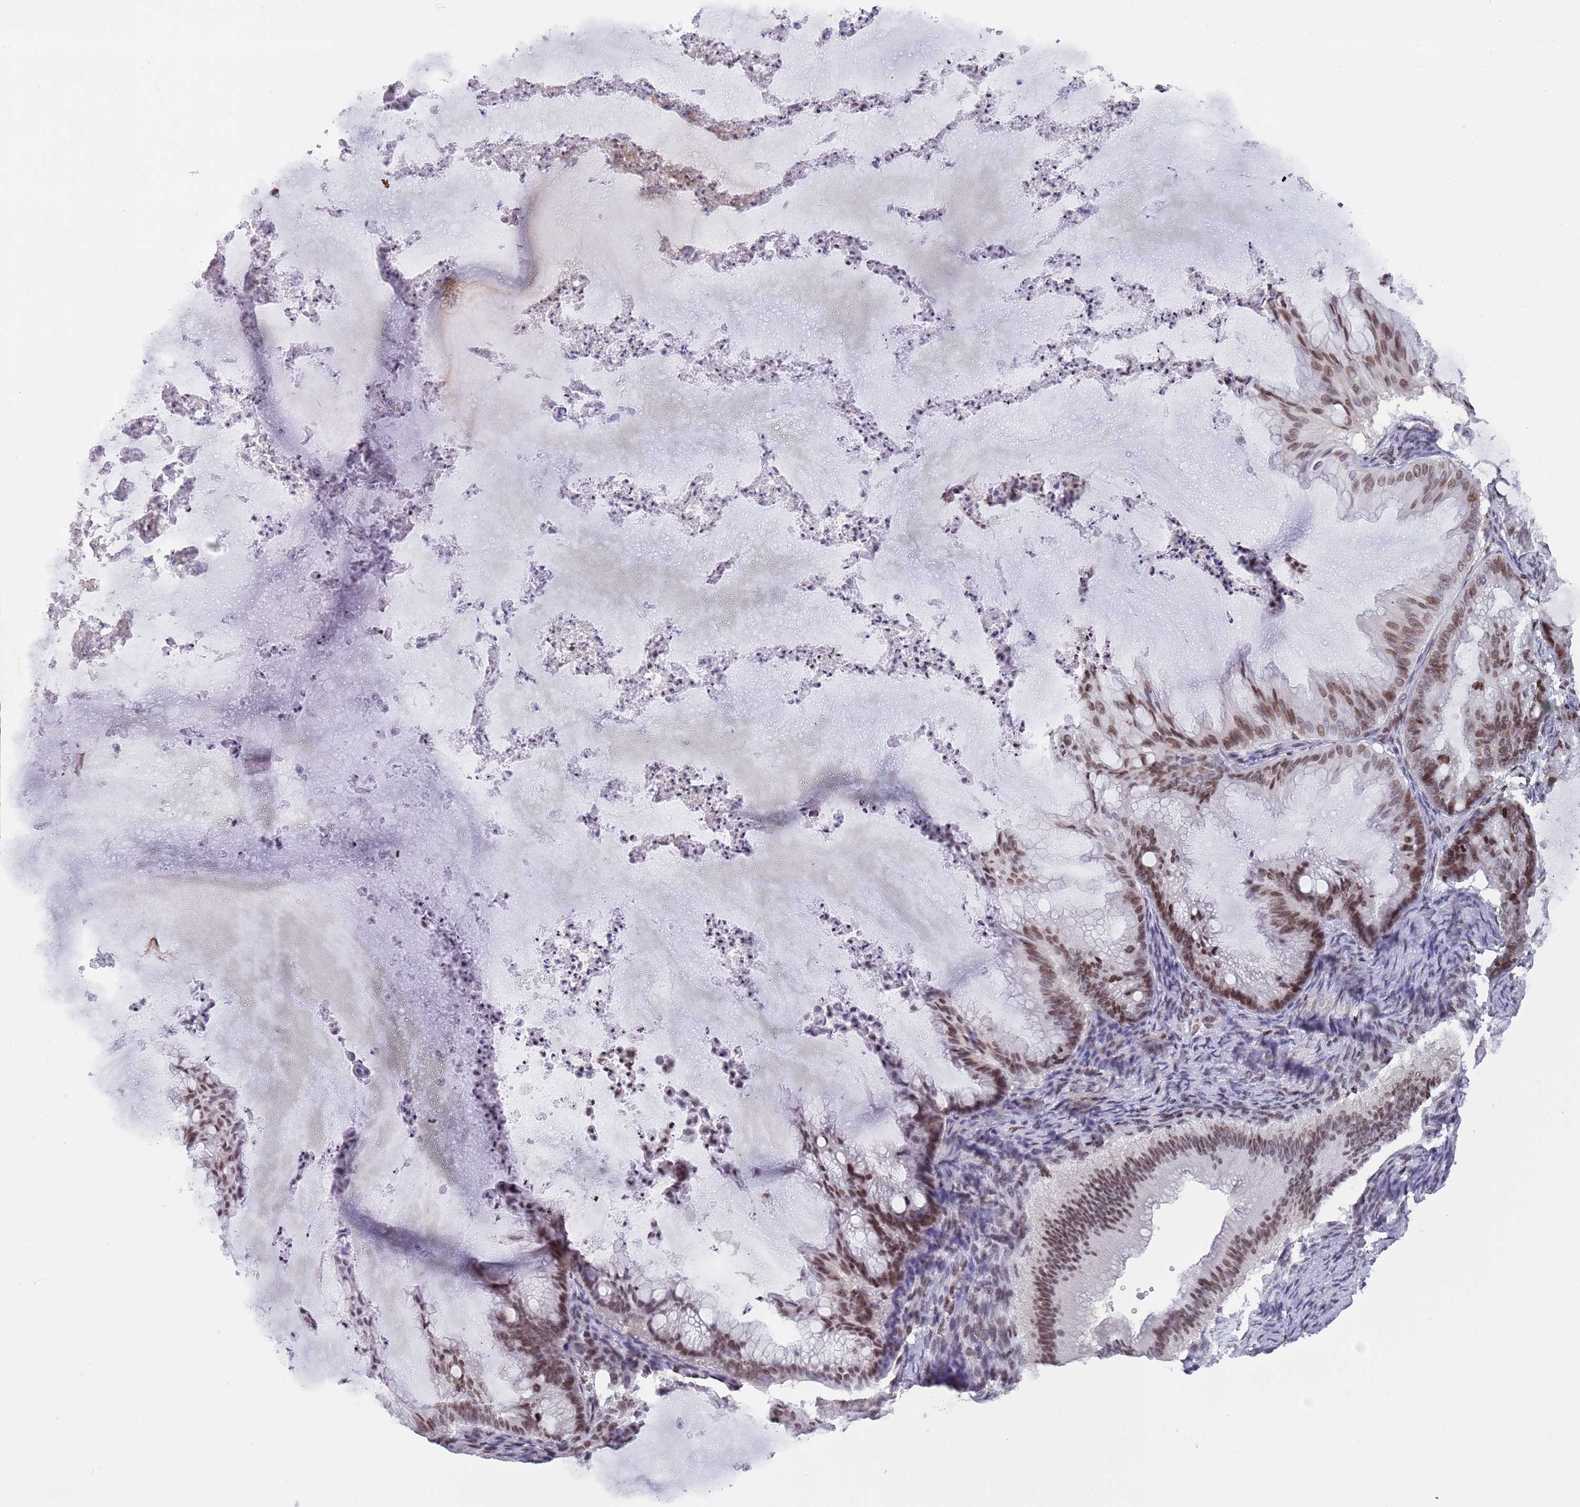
{"staining": {"intensity": "moderate", "quantity": "25%-75%", "location": "nuclear"}, "tissue": "ovarian cancer", "cell_type": "Tumor cells", "image_type": "cancer", "snomed": [{"axis": "morphology", "description": "Cystadenocarcinoma, mucinous, NOS"}, {"axis": "topography", "description": "Ovary"}], "caption": "This is a photomicrograph of IHC staining of mucinous cystadenocarcinoma (ovarian), which shows moderate staining in the nuclear of tumor cells.", "gene": "HDAC8", "patient": {"sex": "female", "age": 71}}